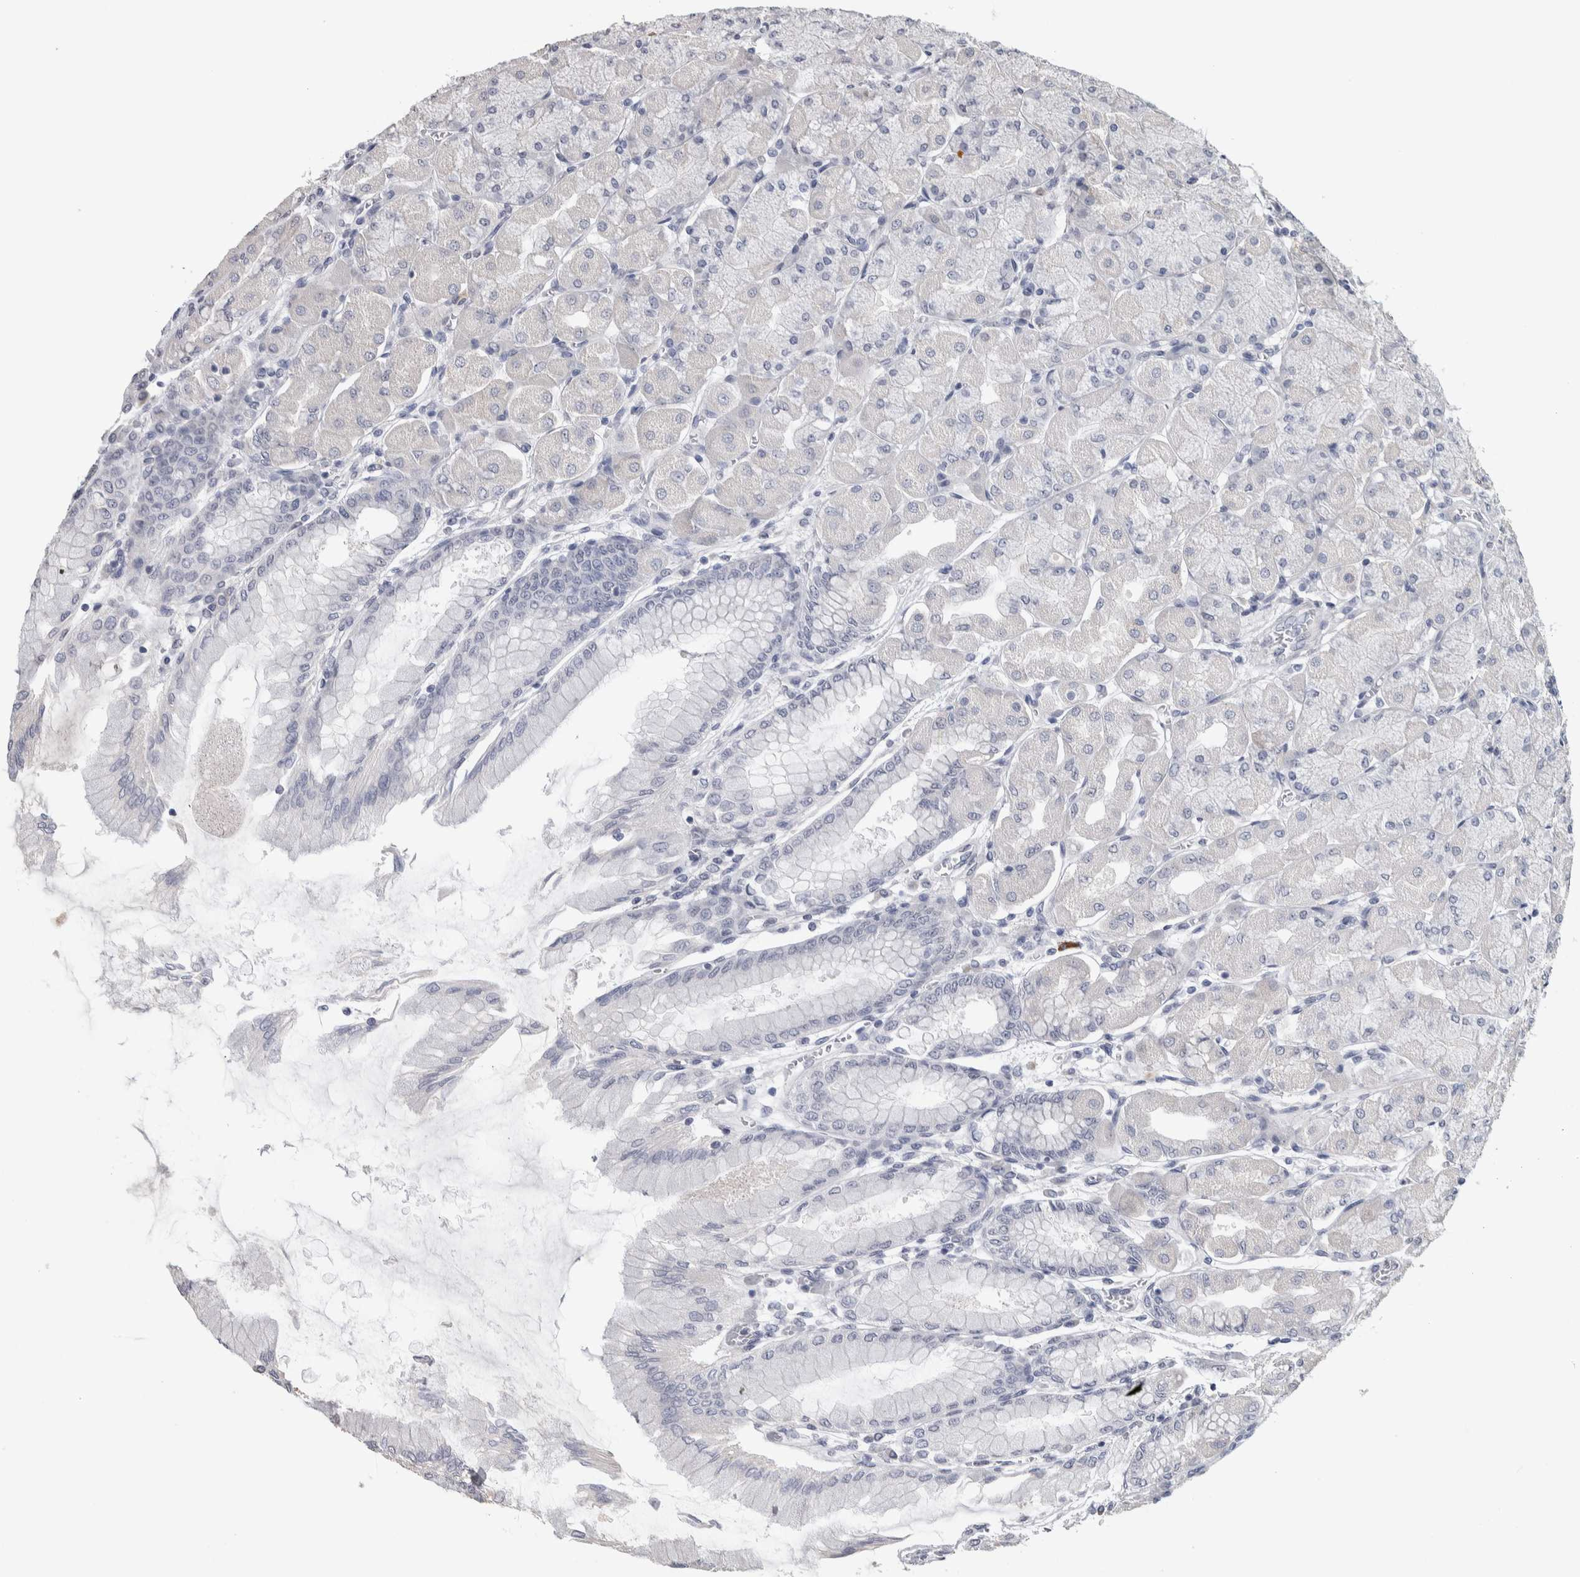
{"staining": {"intensity": "negative", "quantity": "none", "location": "none"}, "tissue": "stomach", "cell_type": "Glandular cells", "image_type": "normal", "snomed": [{"axis": "morphology", "description": "Normal tissue, NOS"}, {"axis": "topography", "description": "Stomach, upper"}], "caption": "Normal stomach was stained to show a protein in brown. There is no significant positivity in glandular cells. (IHC, brightfield microscopy, high magnification).", "gene": "TMEM102", "patient": {"sex": "female", "age": 56}}